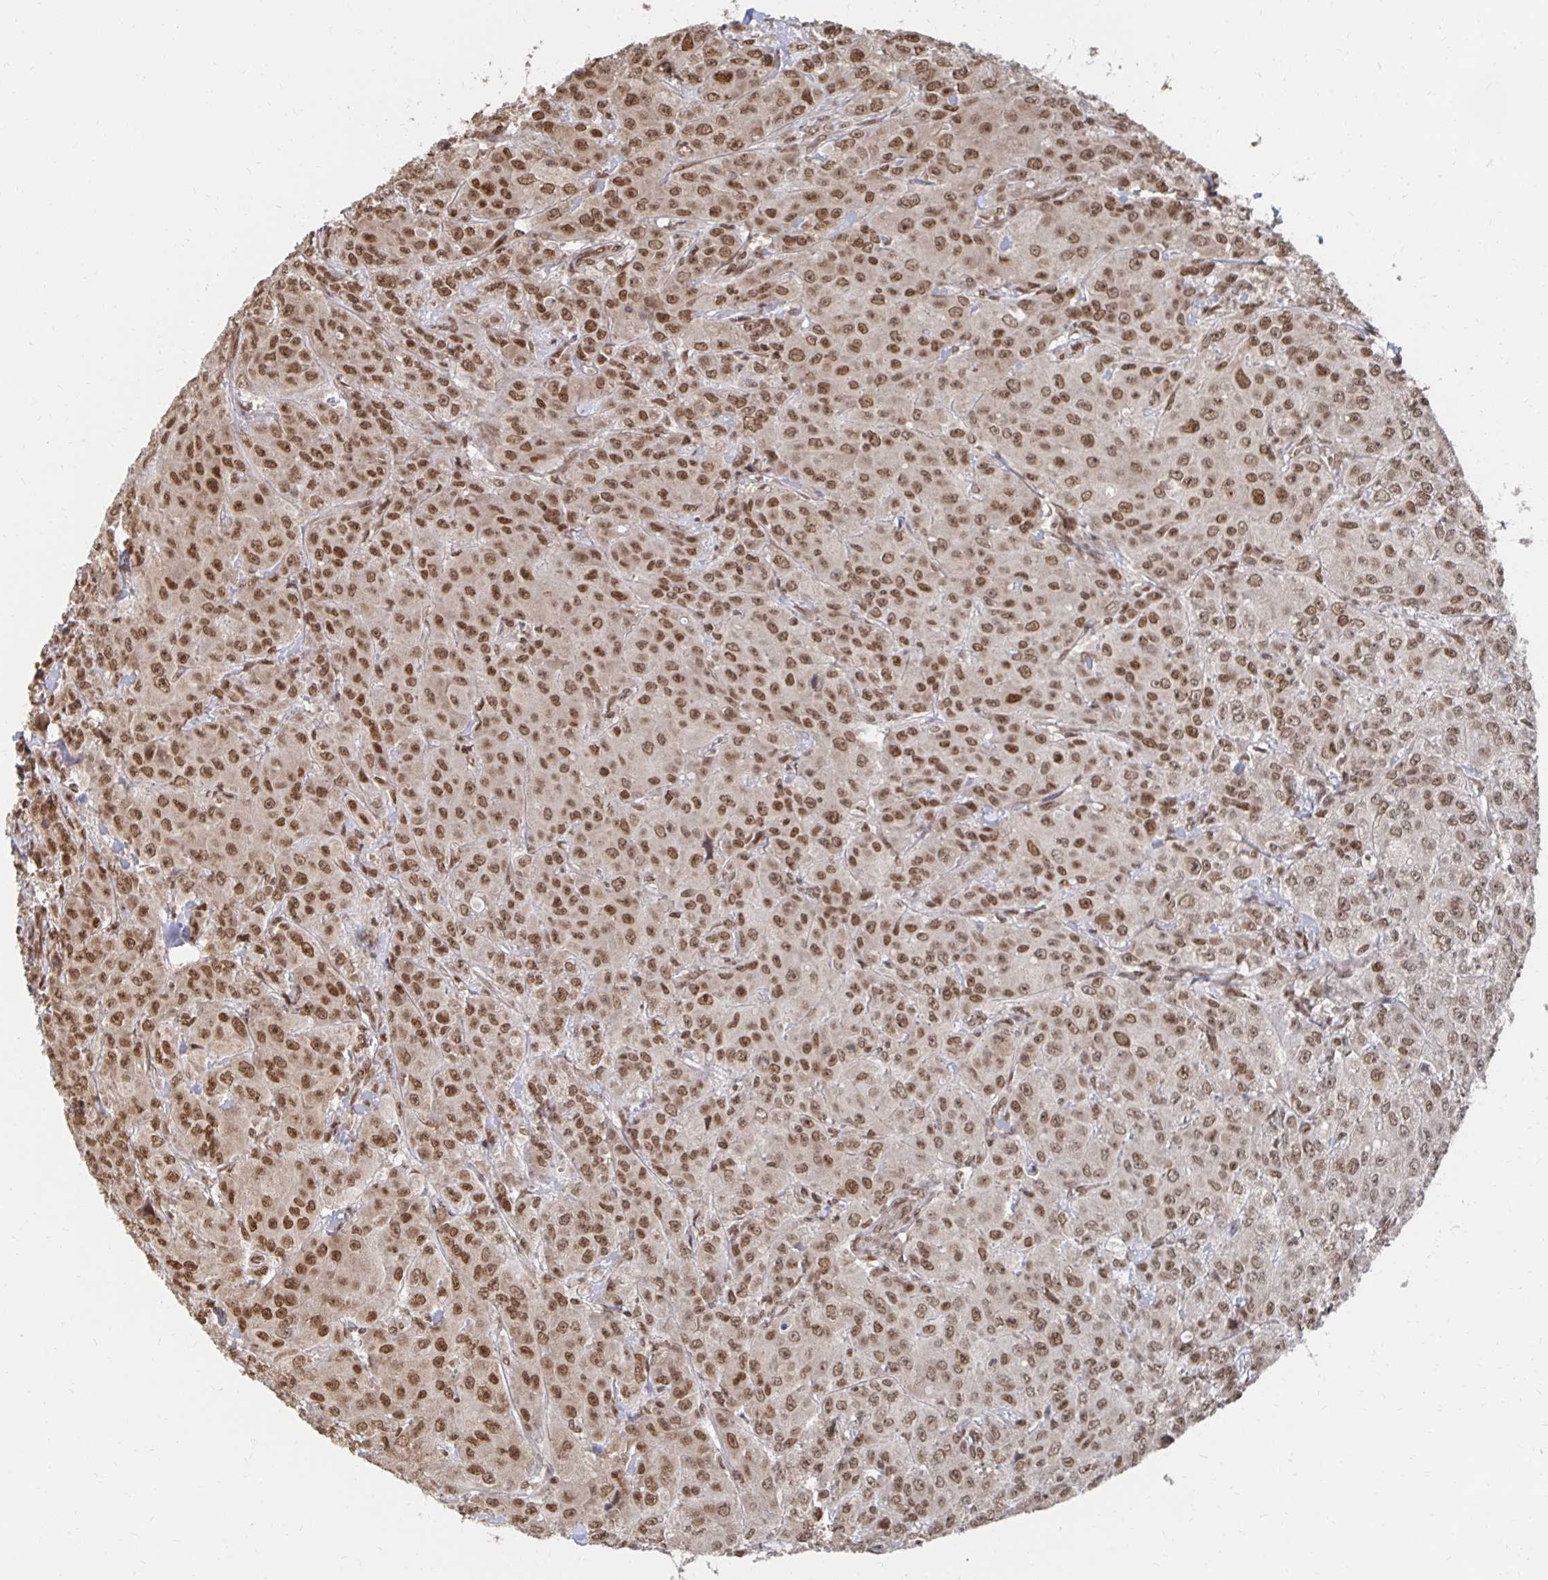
{"staining": {"intensity": "moderate", "quantity": ">75%", "location": "nuclear"}, "tissue": "breast cancer", "cell_type": "Tumor cells", "image_type": "cancer", "snomed": [{"axis": "morphology", "description": "Normal tissue, NOS"}, {"axis": "morphology", "description": "Duct carcinoma"}, {"axis": "topography", "description": "Breast"}], "caption": "Human breast infiltrating ductal carcinoma stained for a protein (brown) demonstrates moderate nuclear positive staining in about >75% of tumor cells.", "gene": "GTF3C6", "patient": {"sex": "female", "age": 43}}